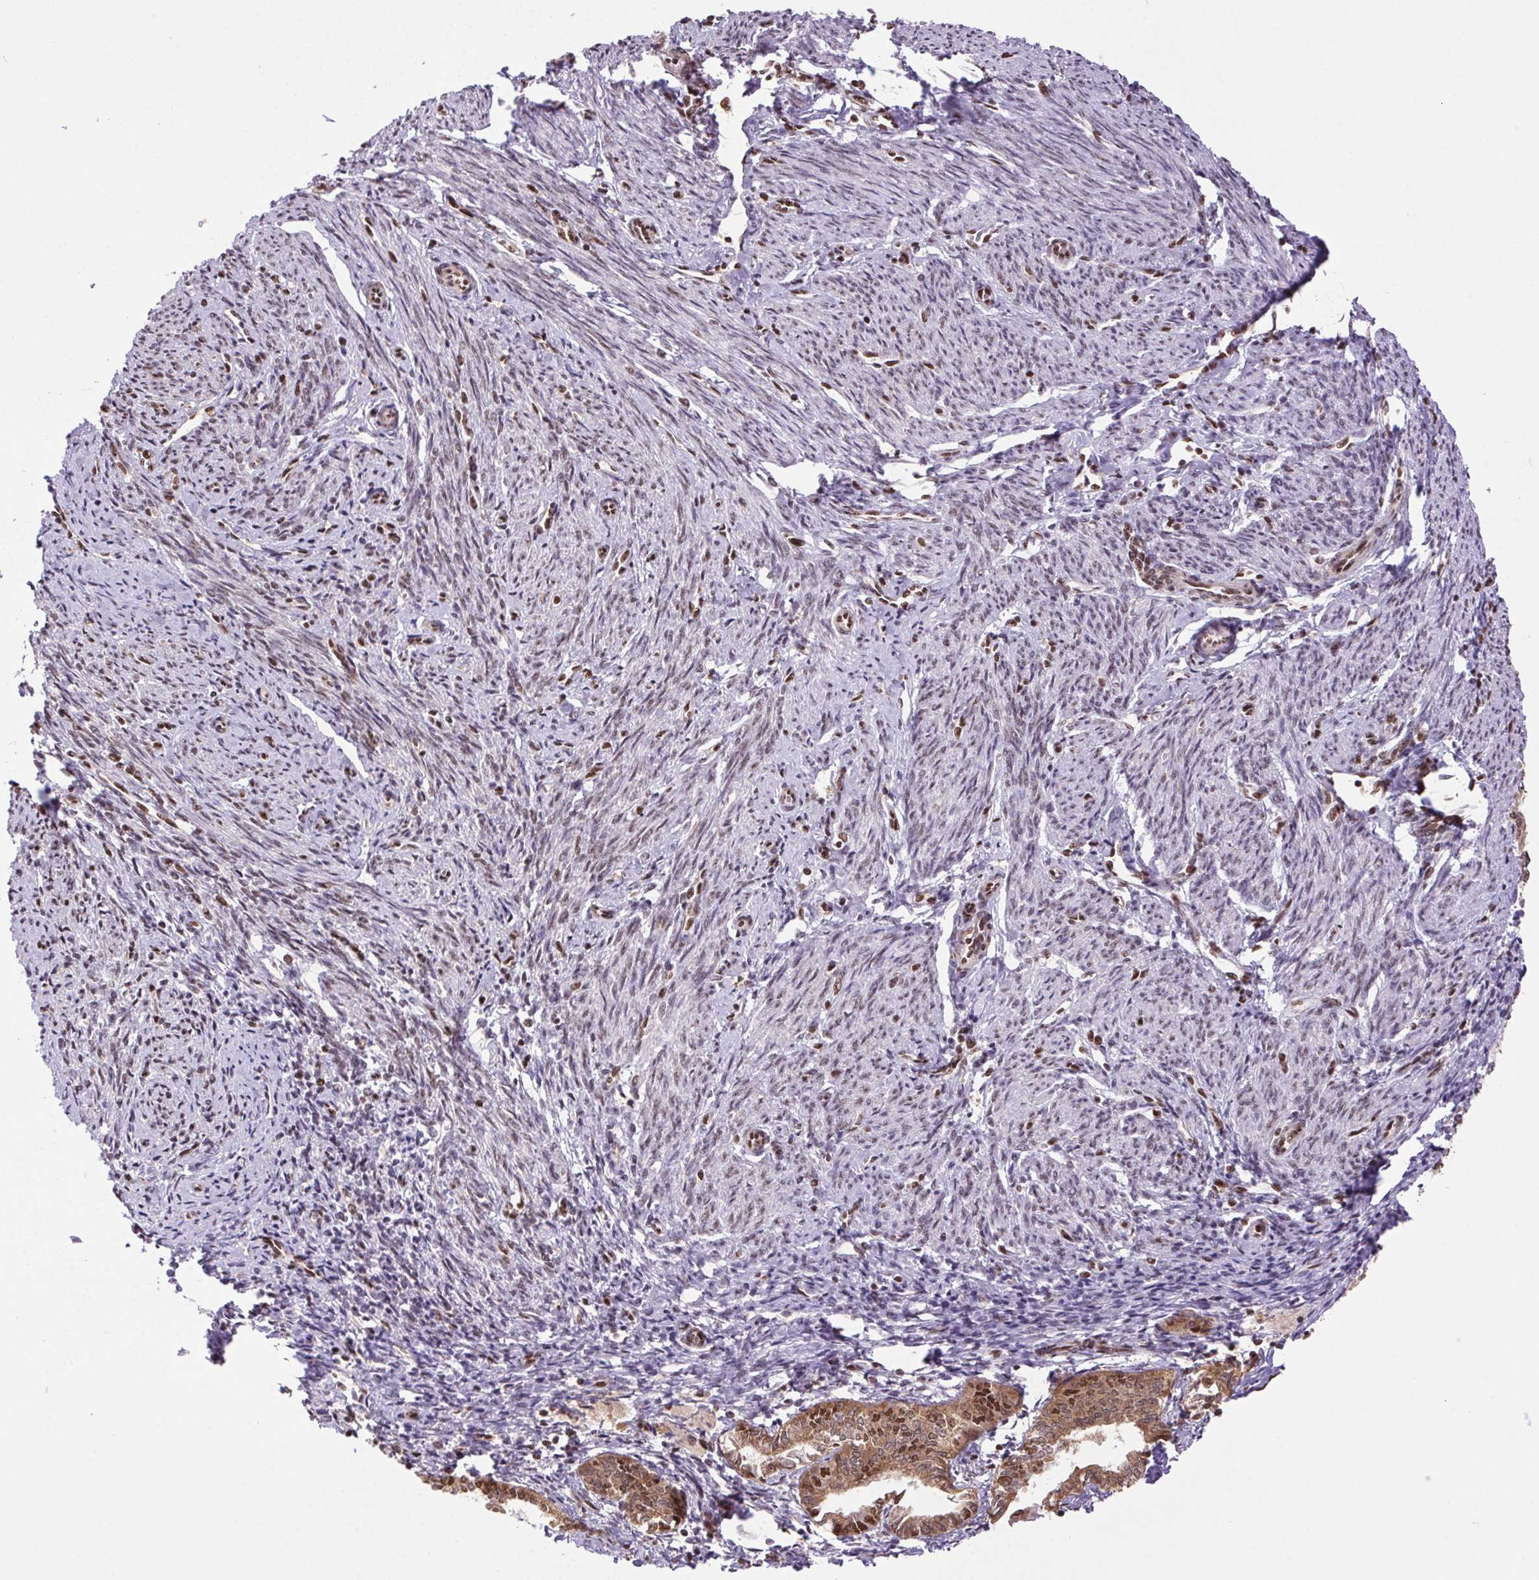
{"staining": {"intensity": "strong", "quantity": ">75%", "location": "nuclear"}, "tissue": "endometrial cancer", "cell_type": "Tumor cells", "image_type": "cancer", "snomed": [{"axis": "morphology", "description": "Carcinoma, NOS"}, {"axis": "topography", "description": "Uterus"}], "caption": "Endometrial cancer was stained to show a protein in brown. There is high levels of strong nuclear staining in about >75% of tumor cells.", "gene": "ZNF207", "patient": {"sex": "female", "age": 76}}